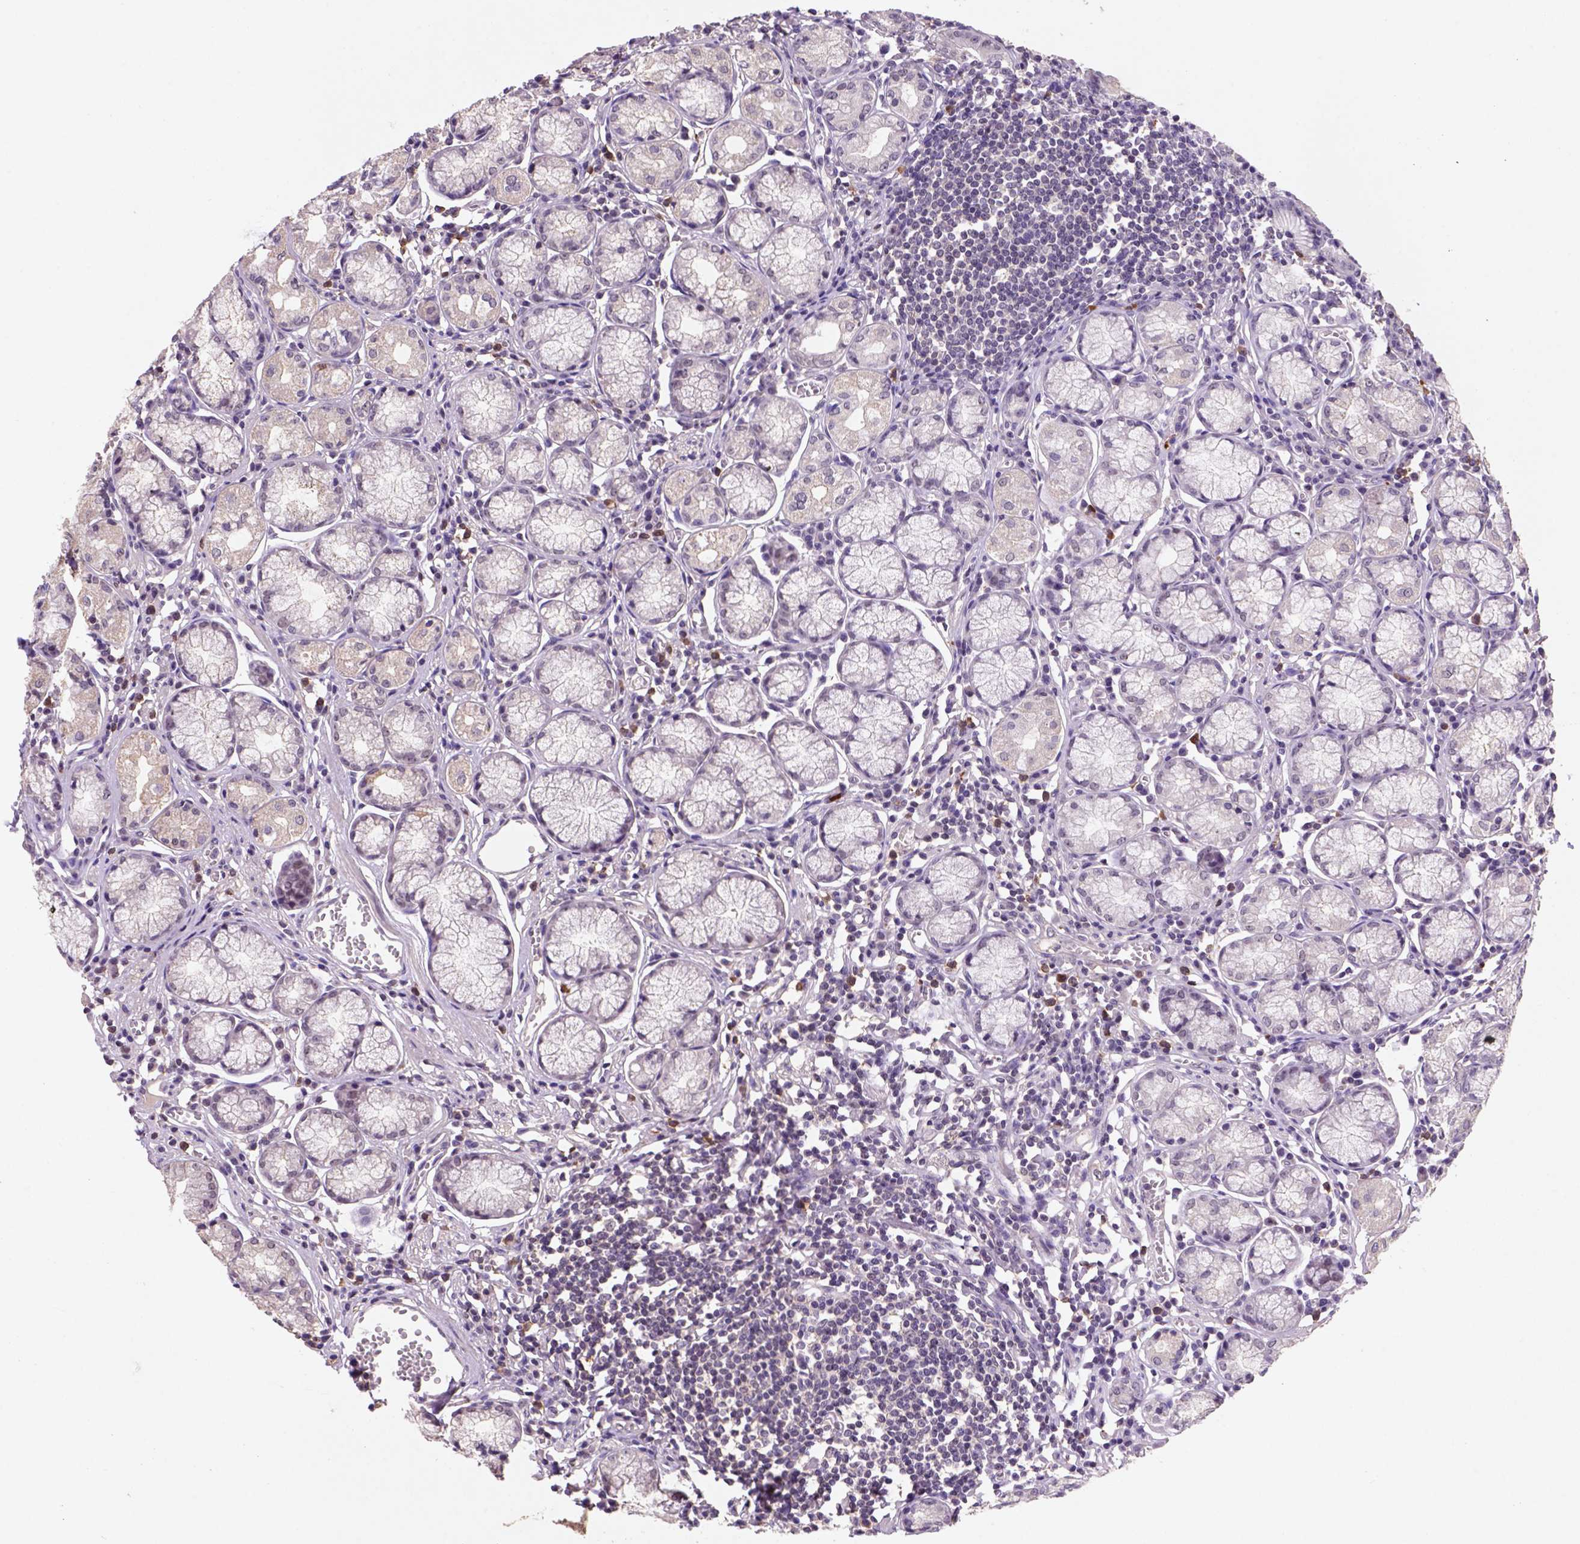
{"staining": {"intensity": "weak", "quantity": "25%-75%", "location": "cytoplasmic/membranous,nuclear"}, "tissue": "stomach", "cell_type": "Glandular cells", "image_type": "normal", "snomed": [{"axis": "morphology", "description": "Normal tissue, NOS"}, {"axis": "topography", "description": "Stomach"}], "caption": "Weak cytoplasmic/membranous,nuclear positivity for a protein is seen in about 25%-75% of glandular cells of unremarkable stomach using IHC.", "gene": "SCML4", "patient": {"sex": "male", "age": 55}}